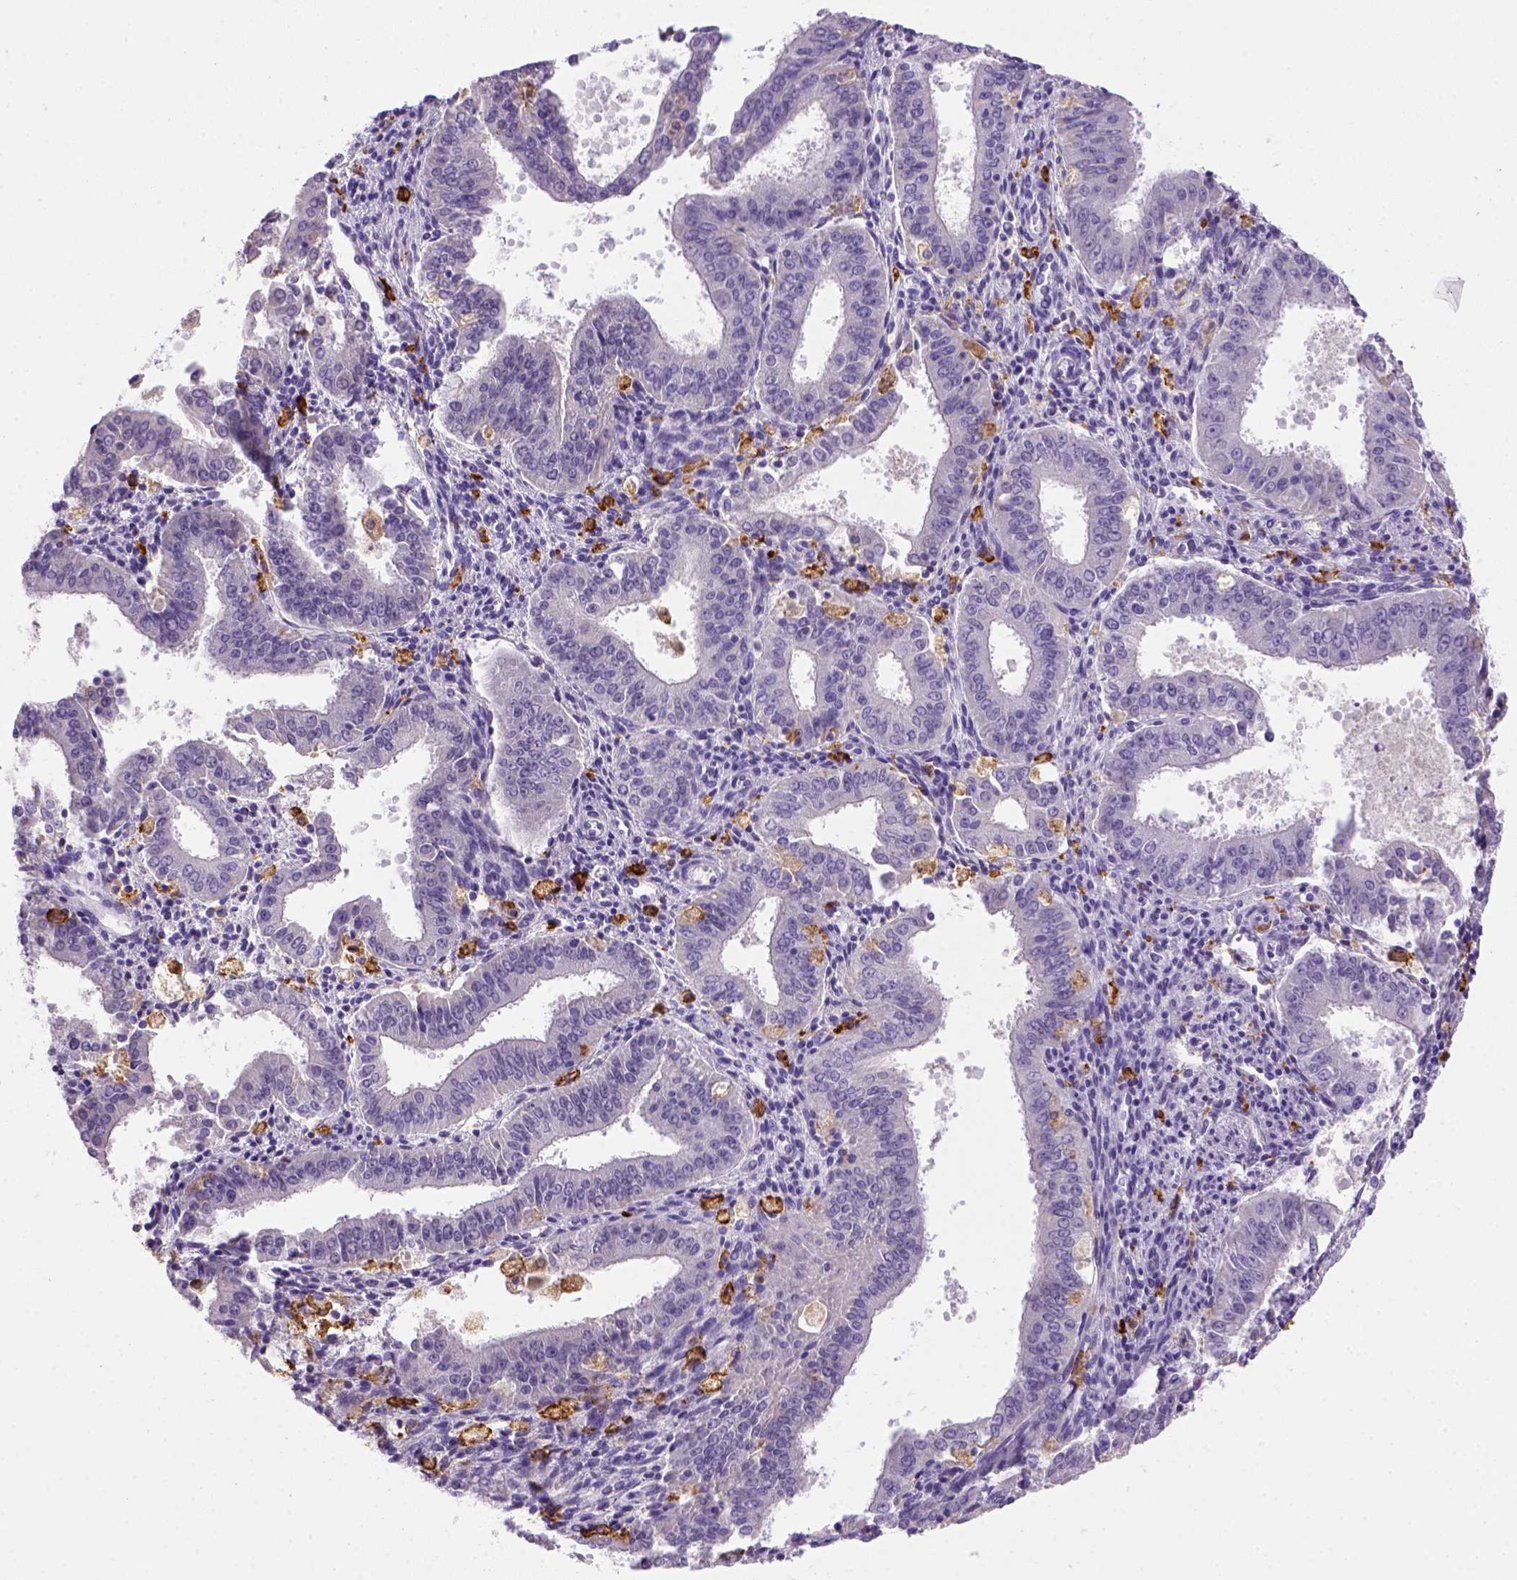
{"staining": {"intensity": "negative", "quantity": "none", "location": "none"}, "tissue": "ovarian cancer", "cell_type": "Tumor cells", "image_type": "cancer", "snomed": [{"axis": "morphology", "description": "Carcinoma, endometroid"}, {"axis": "topography", "description": "Ovary"}], "caption": "Protein analysis of ovarian cancer reveals no significant staining in tumor cells.", "gene": "CD14", "patient": {"sex": "female", "age": 42}}